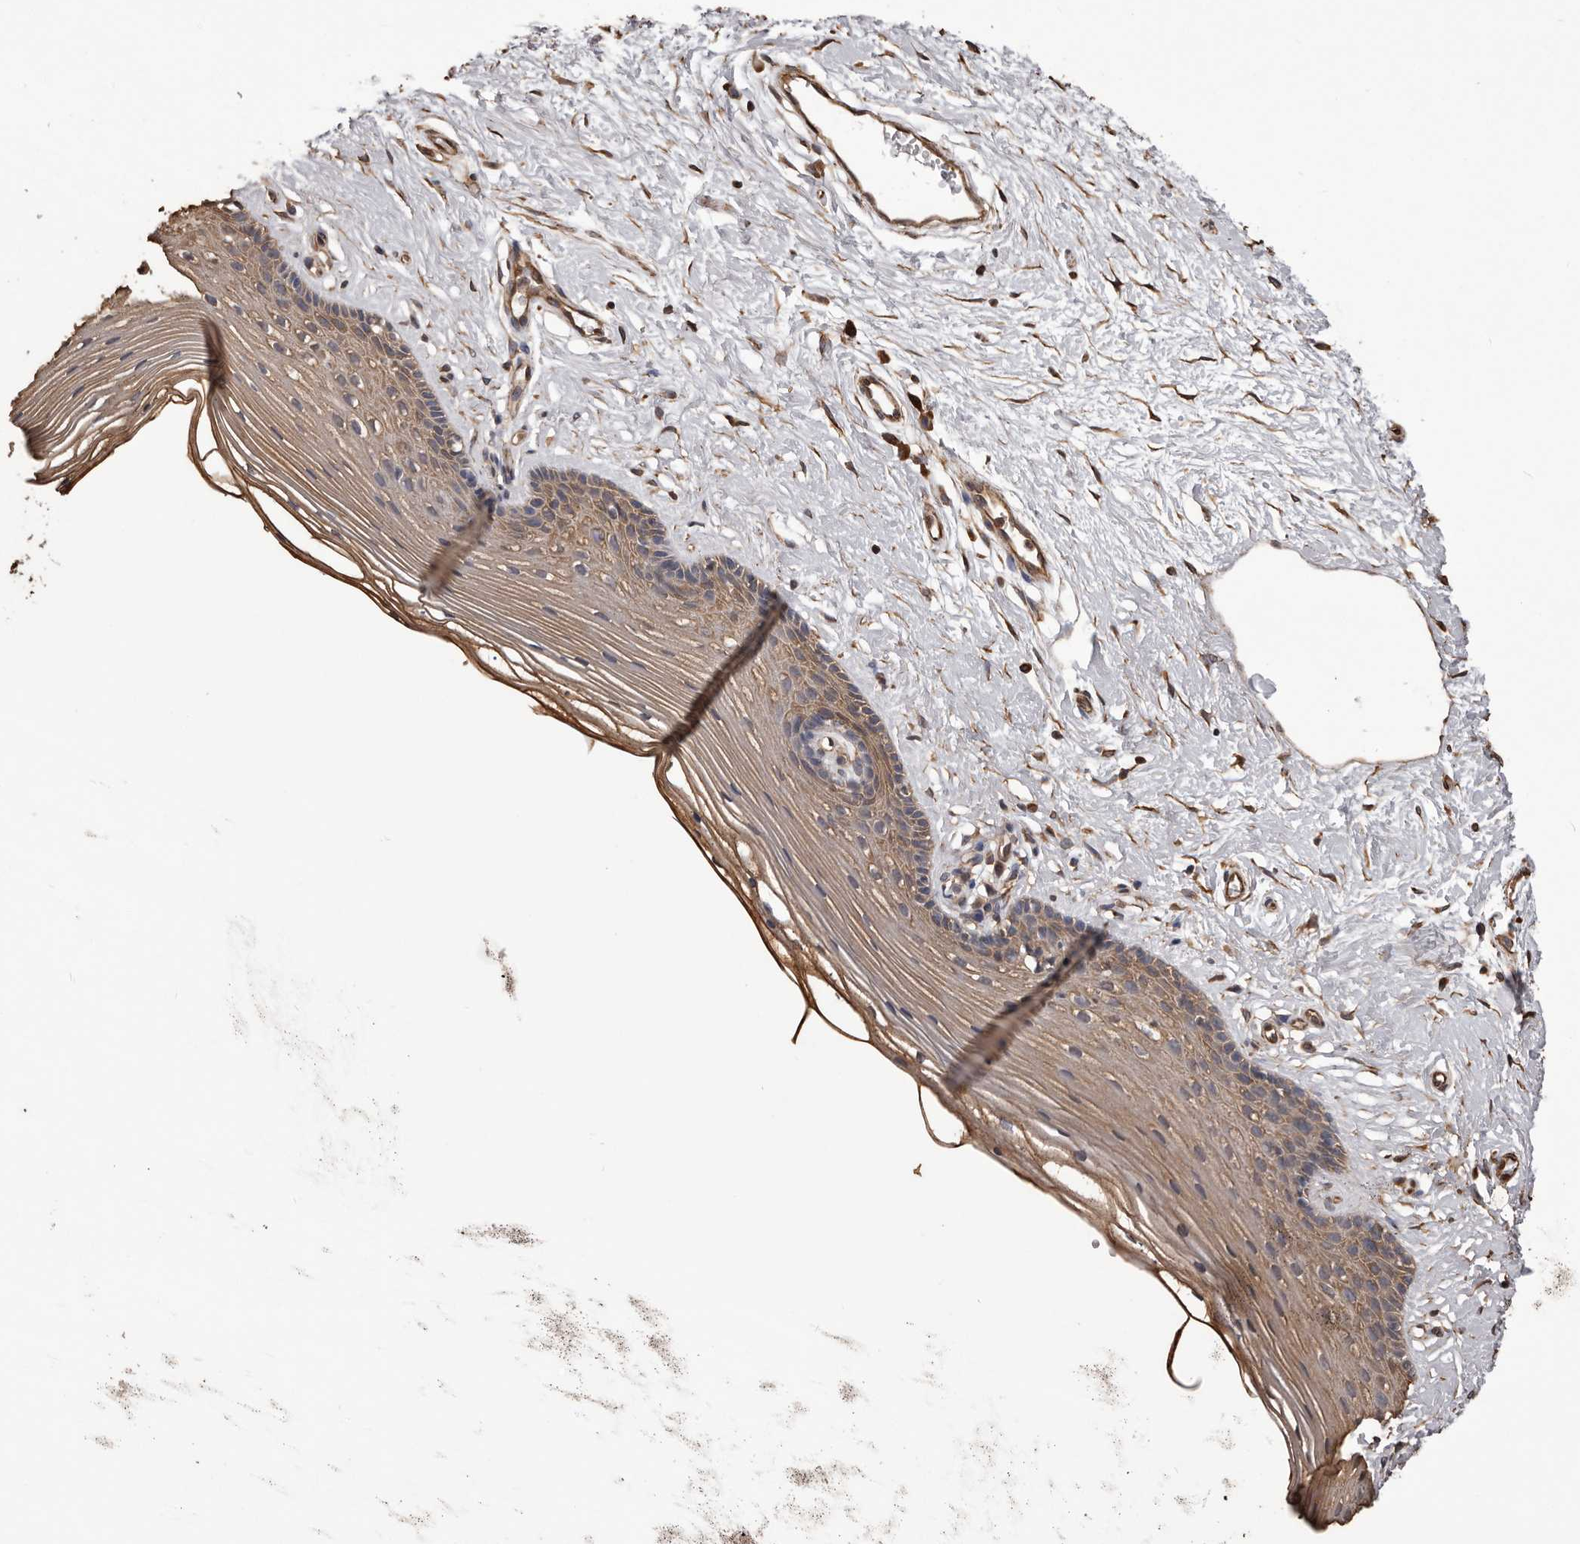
{"staining": {"intensity": "moderate", "quantity": "25%-75%", "location": "cytoplasmic/membranous"}, "tissue": "vagina", "cell_type": "Squamous epithelial cells", "image_type": "normal", "snomed": [{"axis": "morphology", "description": "Normal tissue, NOS"}, {"axis": "topography", "description": "Vagina"}], "caption": "DAB (3,3'-diaminobenzidine) immunohistochemical staining of benign vagina reveals moderate cytoplasmic/membranous protein positivity in about 25%-75% of squamous epithelial cells. Immunohistochemistry stains the protein in brown and the nuclei are stained blue.", "gene": "CEP104", "patient": {"sex": "female", "age": 46}}